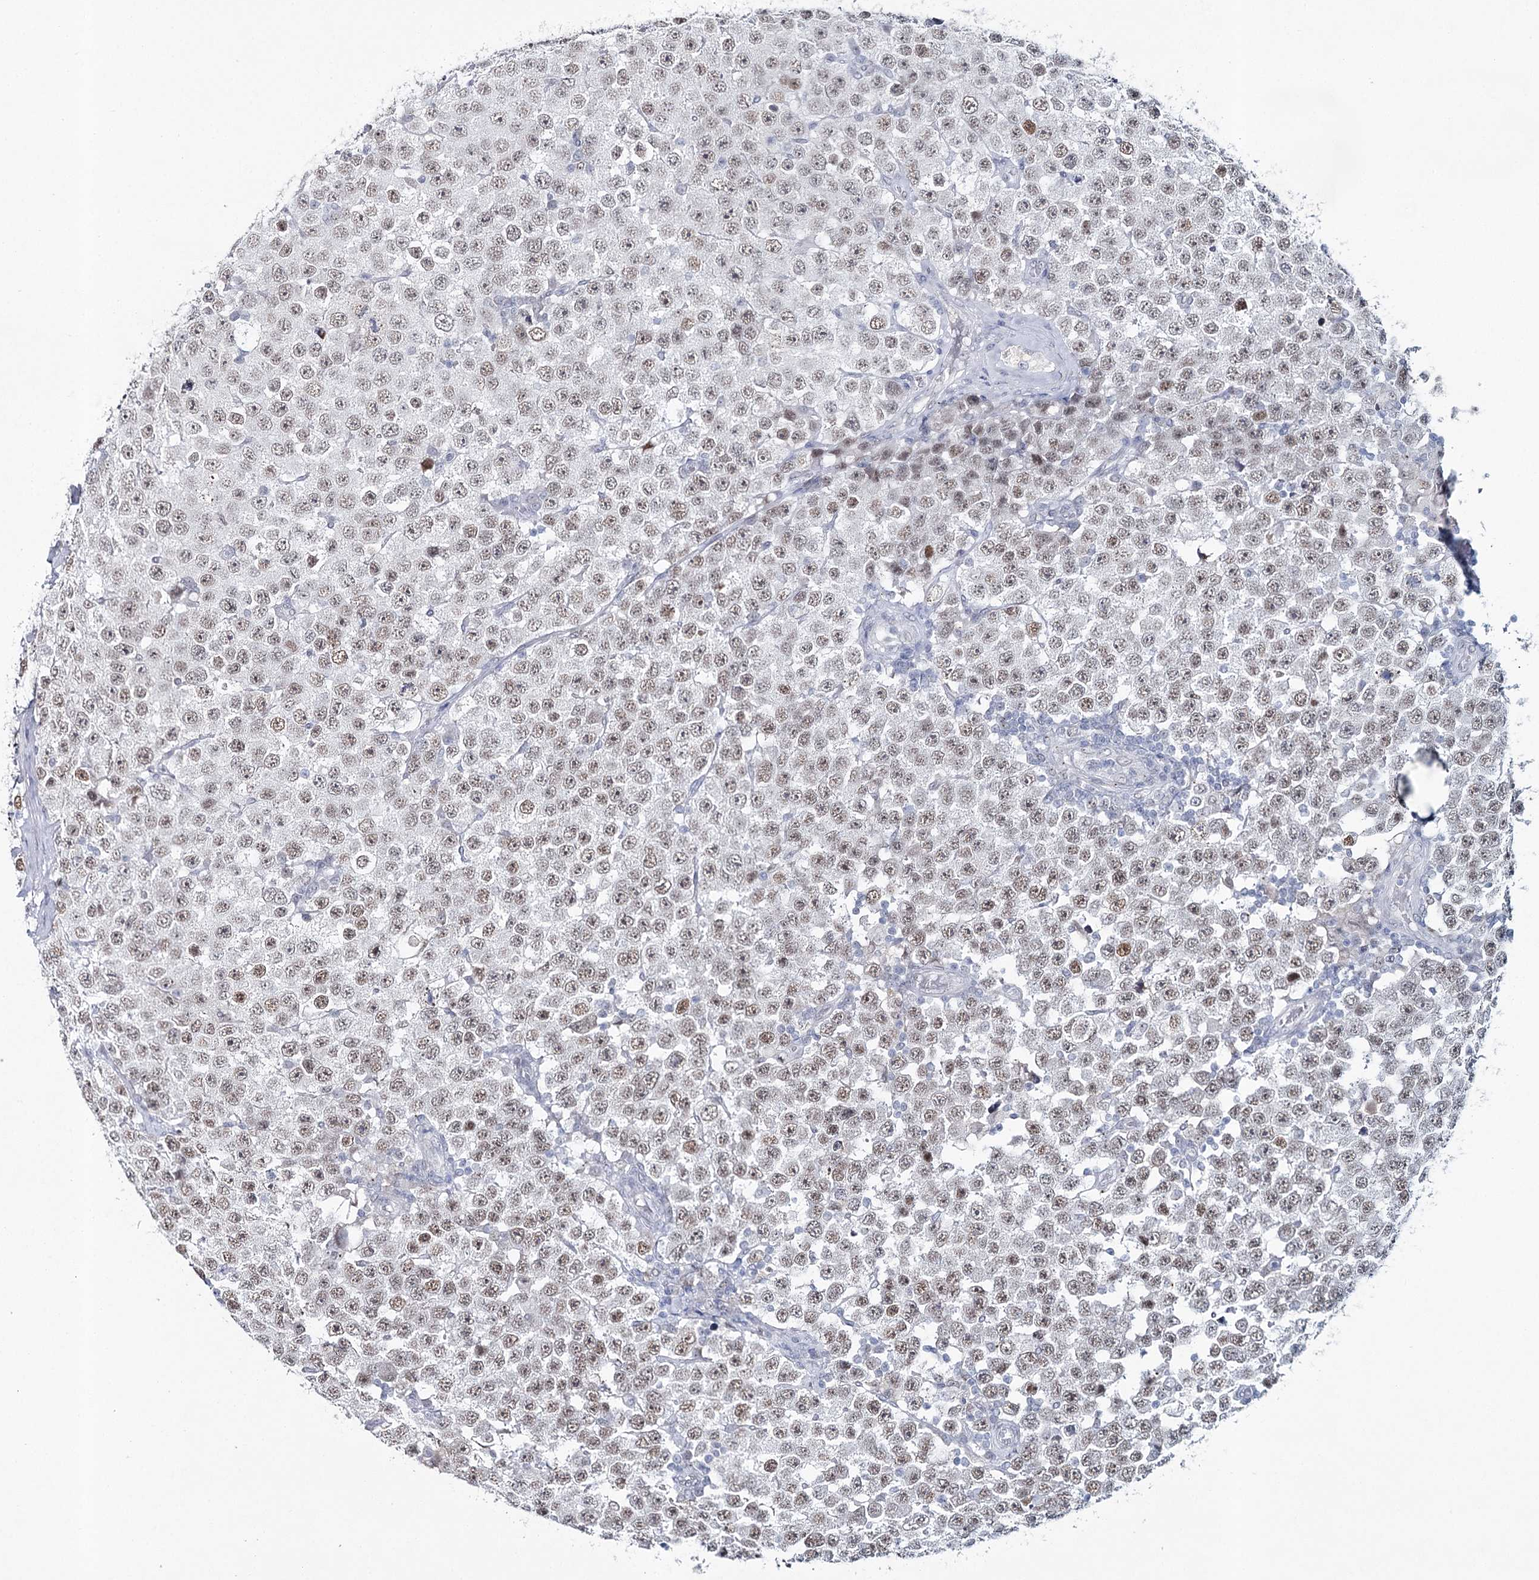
{"staining": {"intensity": "weak", "quantity": ">75%", "location": "nuclear"}, "tissue": "testis cancer", "cell_type": "Tumor cells", "image_type": "cancer", "snomed": [{"axis": "morphology", "description": "Seminoma, NOS"}, {"axis": "topography", "description": "Testis"}], "caption": "Brown immunohistochemical staining in human testis cancer (seminoma) reveals weak nuclear positivity in approximately >75% of tumor cells.", "gene": "ZC3H8", "patient": {"sex": "male", "age": 28}}